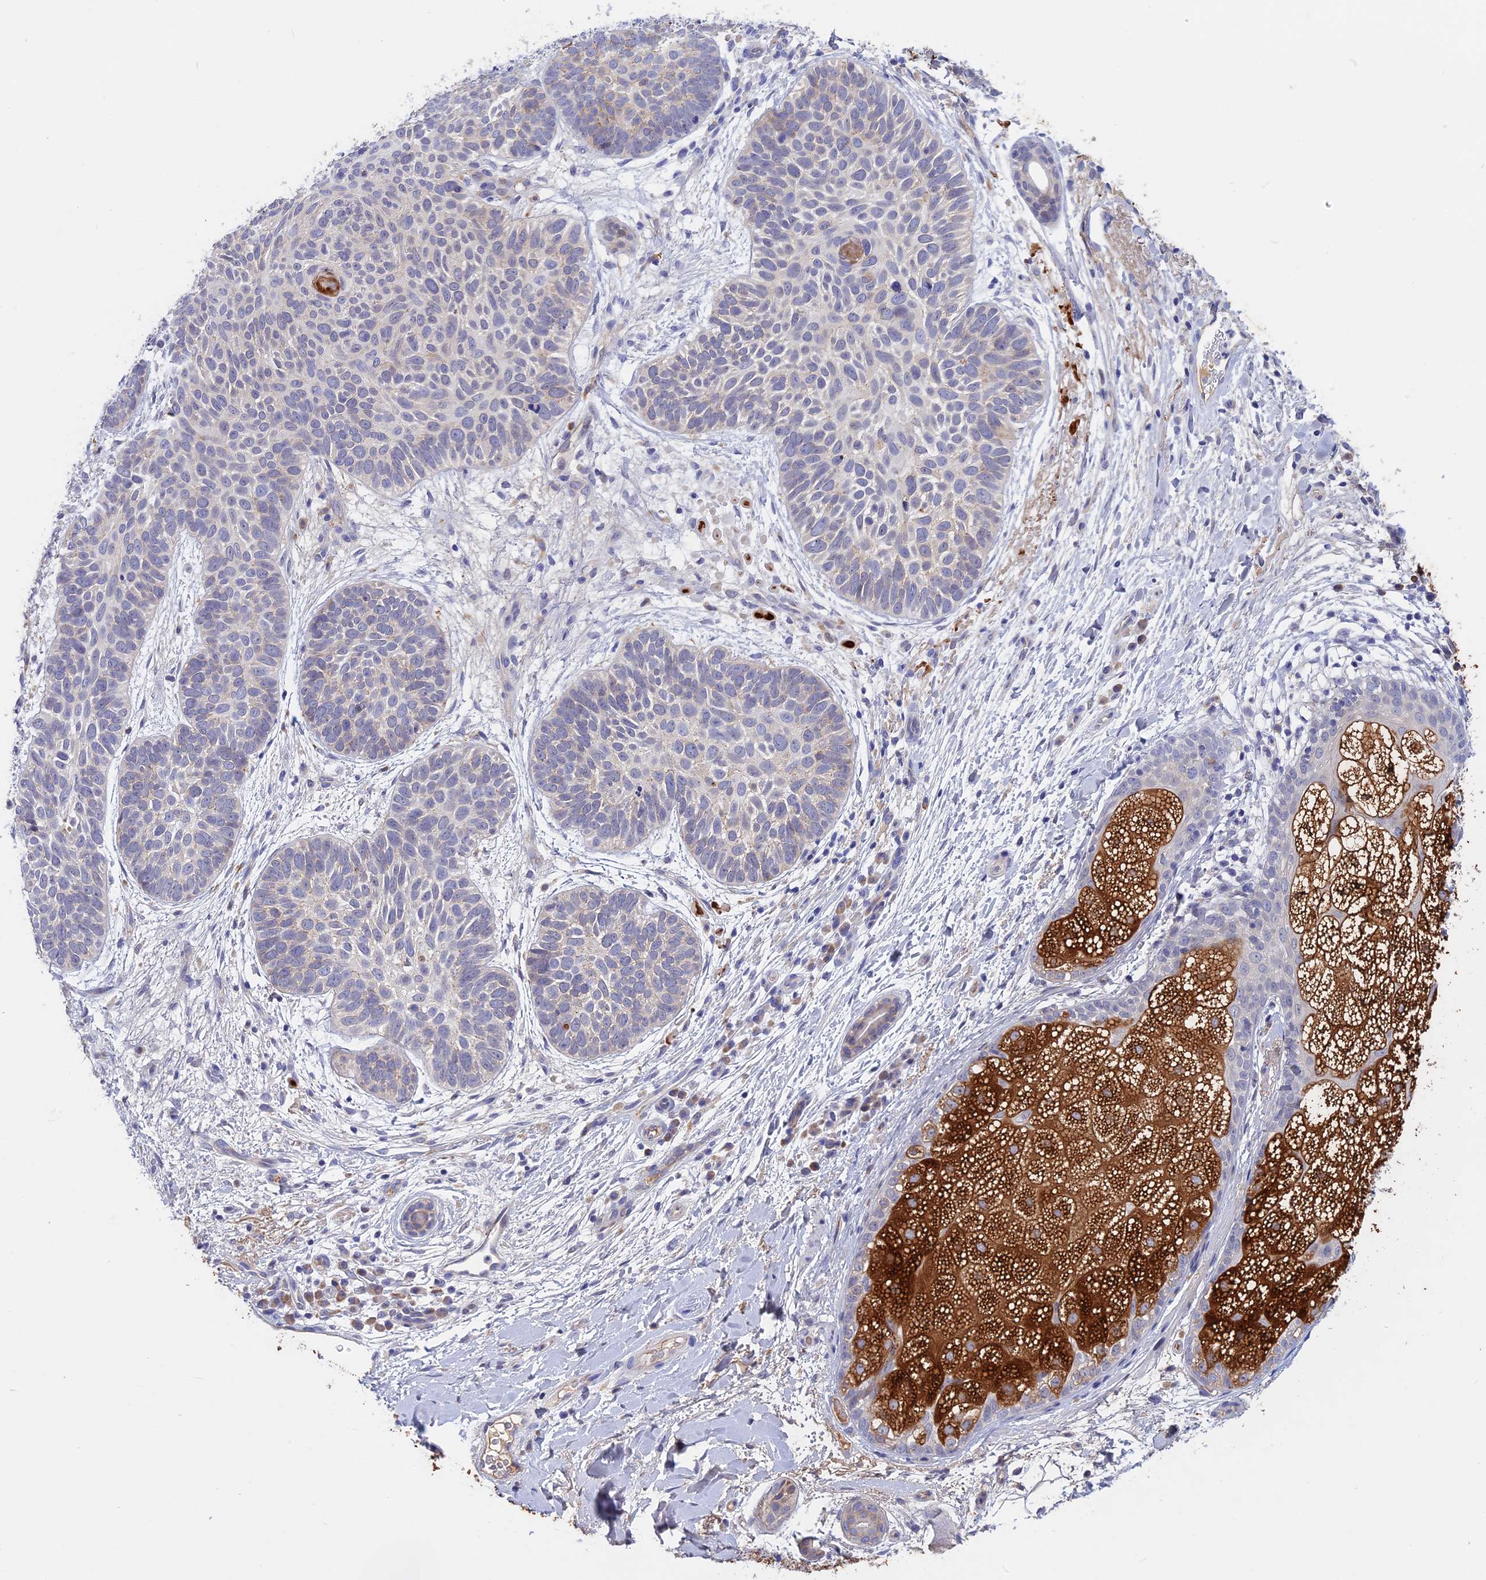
{"staining": {"intensity": "negative", "quantity": "none", "location": "none"}, "tissue": "skin cancer", "cell_type": "Tumor cells", "image_type": "cancer", "snomed": [{"axis": "morphology", "description": "Basal cell carcinoma"}, {"axis": "topography", "description": "Skin"}], "caption": "Tumor cells show no significant staining in skin basal cell carcinoma. Nuclei are stained in blue.", "gene": "GK5", "patient": {"sex": "male", "age": 85}}